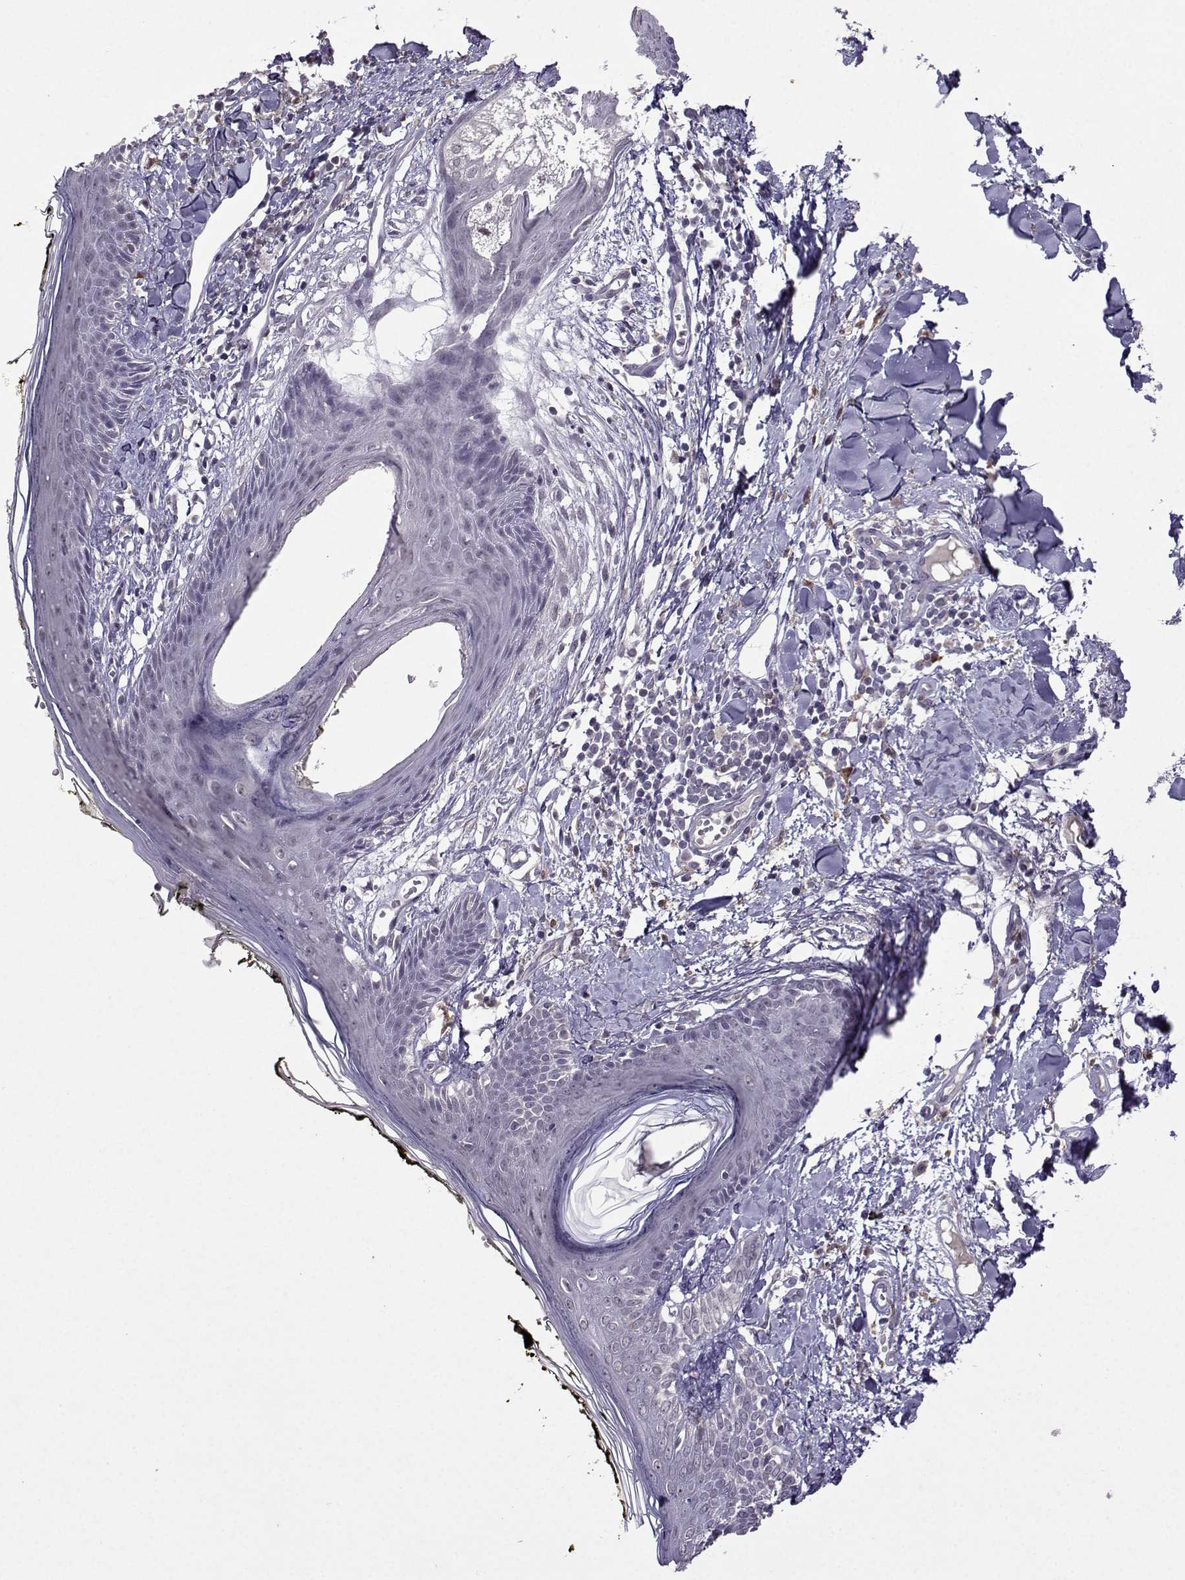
{"staining": {"intensity": "negative", "quantity": "none", "location": "none"}, "tissue": "skin", "cell_type": "Fibroblasts", "image_type": "normal", "snomed": [{"axis": "morphology", "description": "Normal tissue, NOS"}, {"axis": "topography", "description": "Skin"}], "caption": "Protein analysis of unremarkable skin shows no significant staining in fibroblasts.", "gene": "CCL28", "patient": {"sex": "male", "age": 76}}